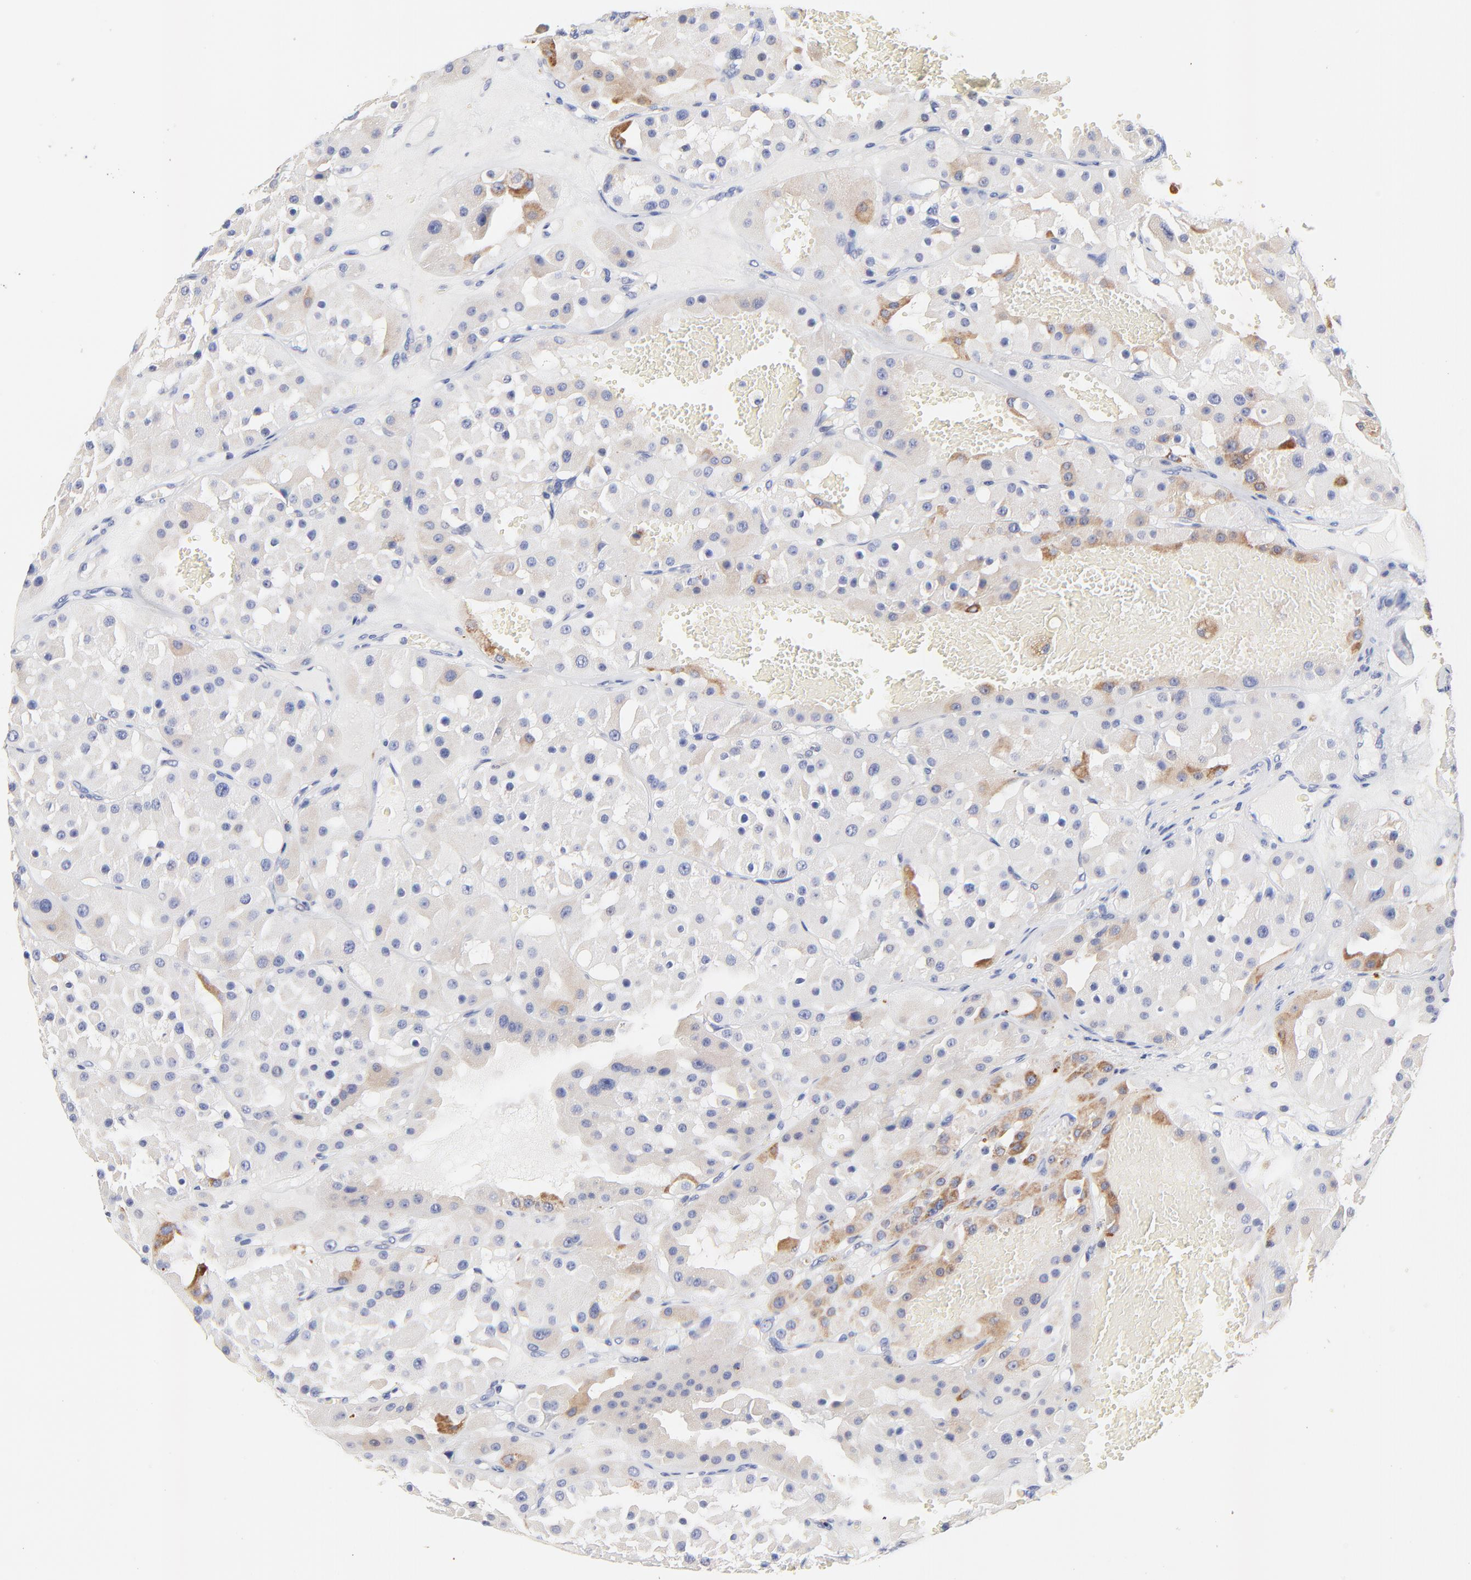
{"staining": {"intensity": "moderate", "quantity": "<25%", "location": "cytoplasmic/membranous"}, "tissue": "renal cancer", "cell_type": "Tumor cells", "image_type": "cancer", "snomed": [{"axis": "morphology", "description": "Adenocarcinoma, uncertain malignant potential"}, {"axis": "topography", "description": "Kidney"}], "caption": "Moderate cytoplasmic/membranous staining for a protein is seen in about <25% of tumor cells of renal cancer using immunohistochemistry (IHC).", "gene": "FBXO10", "patient": {"sex": "male", "age": 63}}